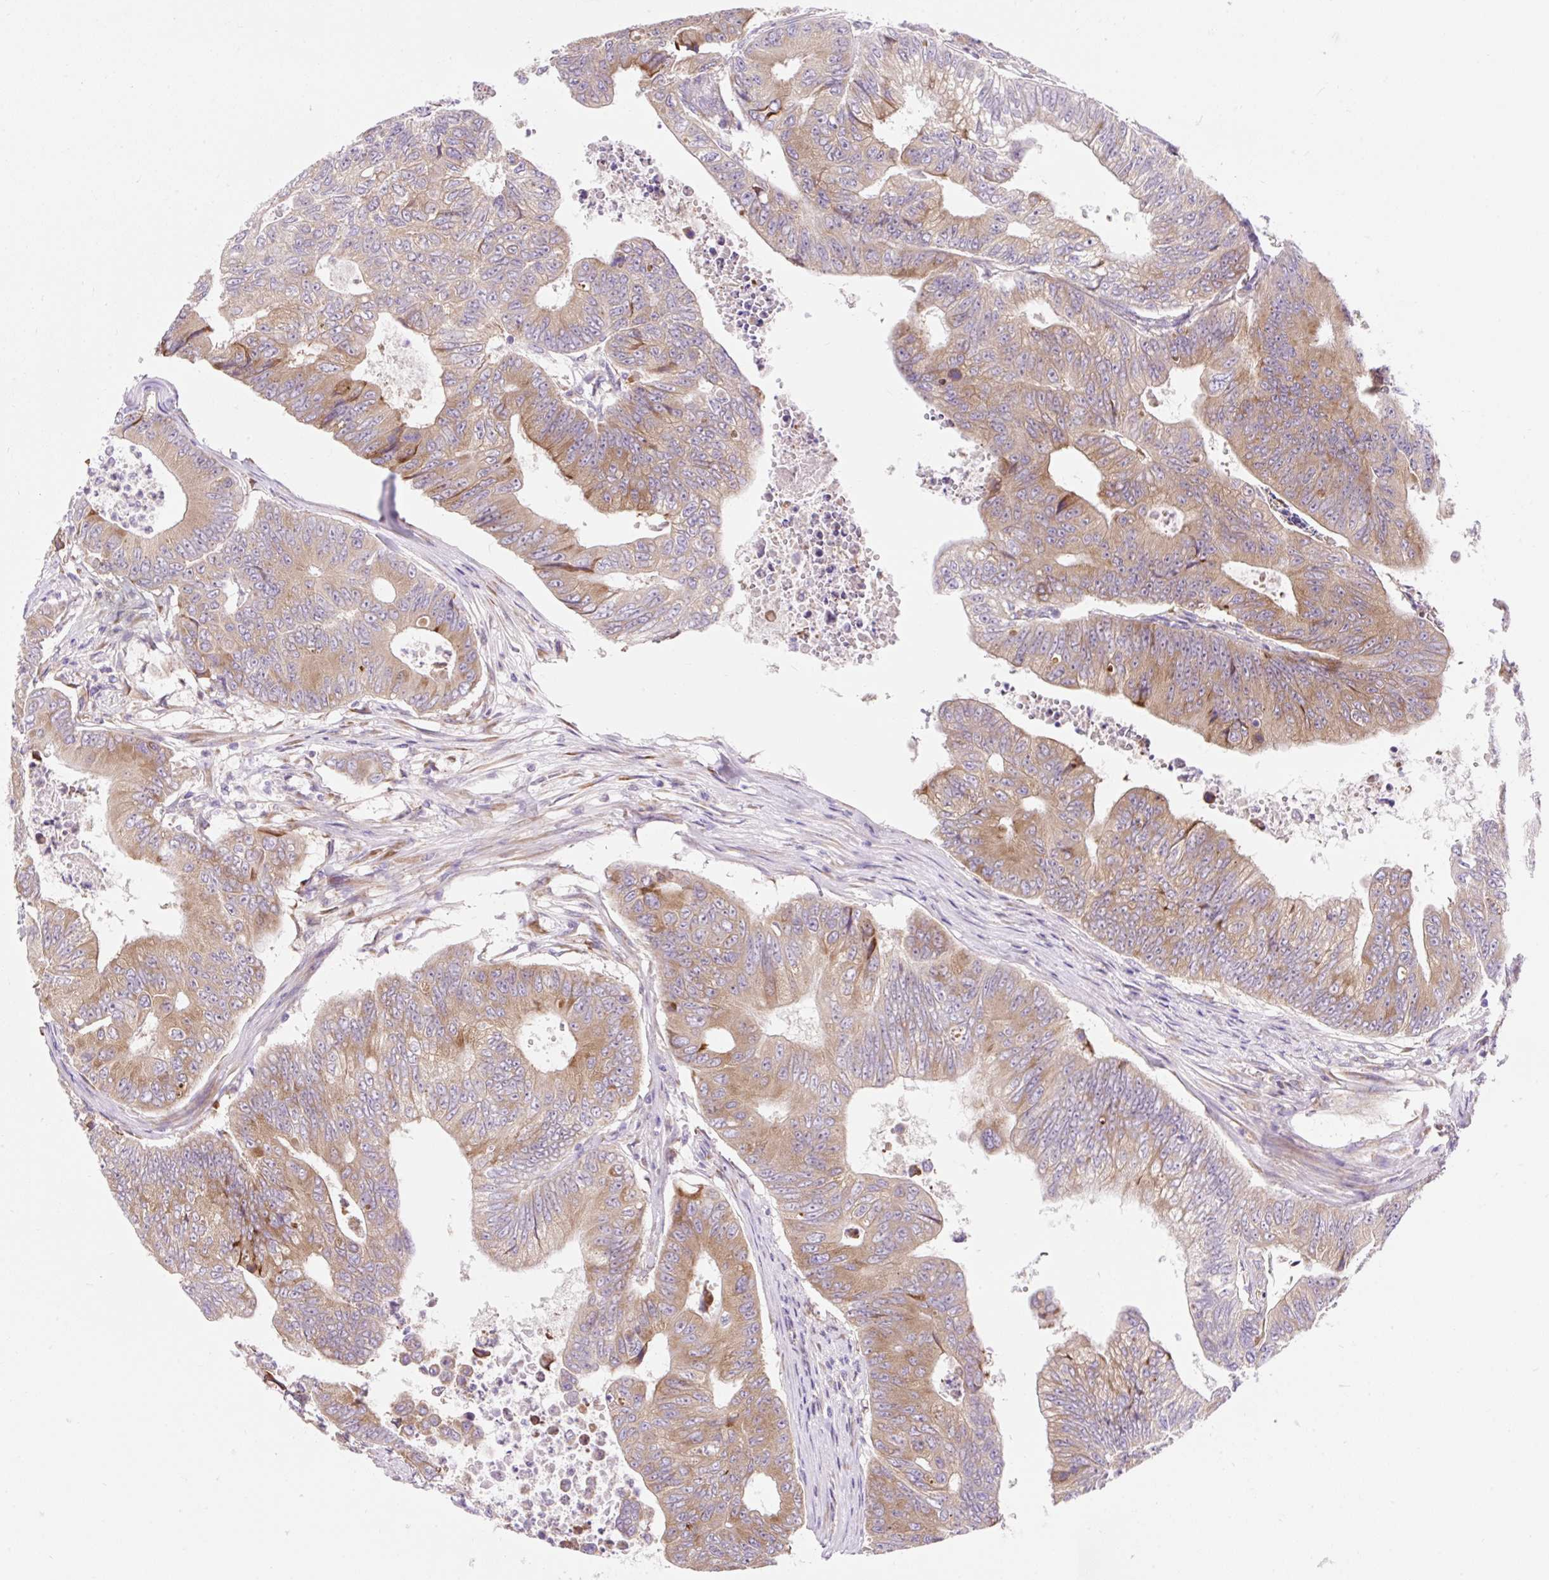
{"staining": {"intensity": "moderate", "quantity": ">75%", "location": "cytoplasmic/membranous"}, "tissue": "colorectal cancer", "cell_type": "Tumor cells", "image_type": "cancer", "snomed": [{"axis": "morphology", "description": "Adenocarcinoma, NOS"}, {"axis": "topography", "description": "Colon"}], "caption": "An immunohistochemistry micrograph of neoplastic tissue is shown. Protein staining in brown labels moderate cytoplasmic/membranous positivity in colorectal cancer (adenocarcinoma) within tumor cells. (DAB IHC, brown staining for protein, blue staining for nuclei).", "gene": "GPR45", "patient": {"sex": "female", "age": 48}}